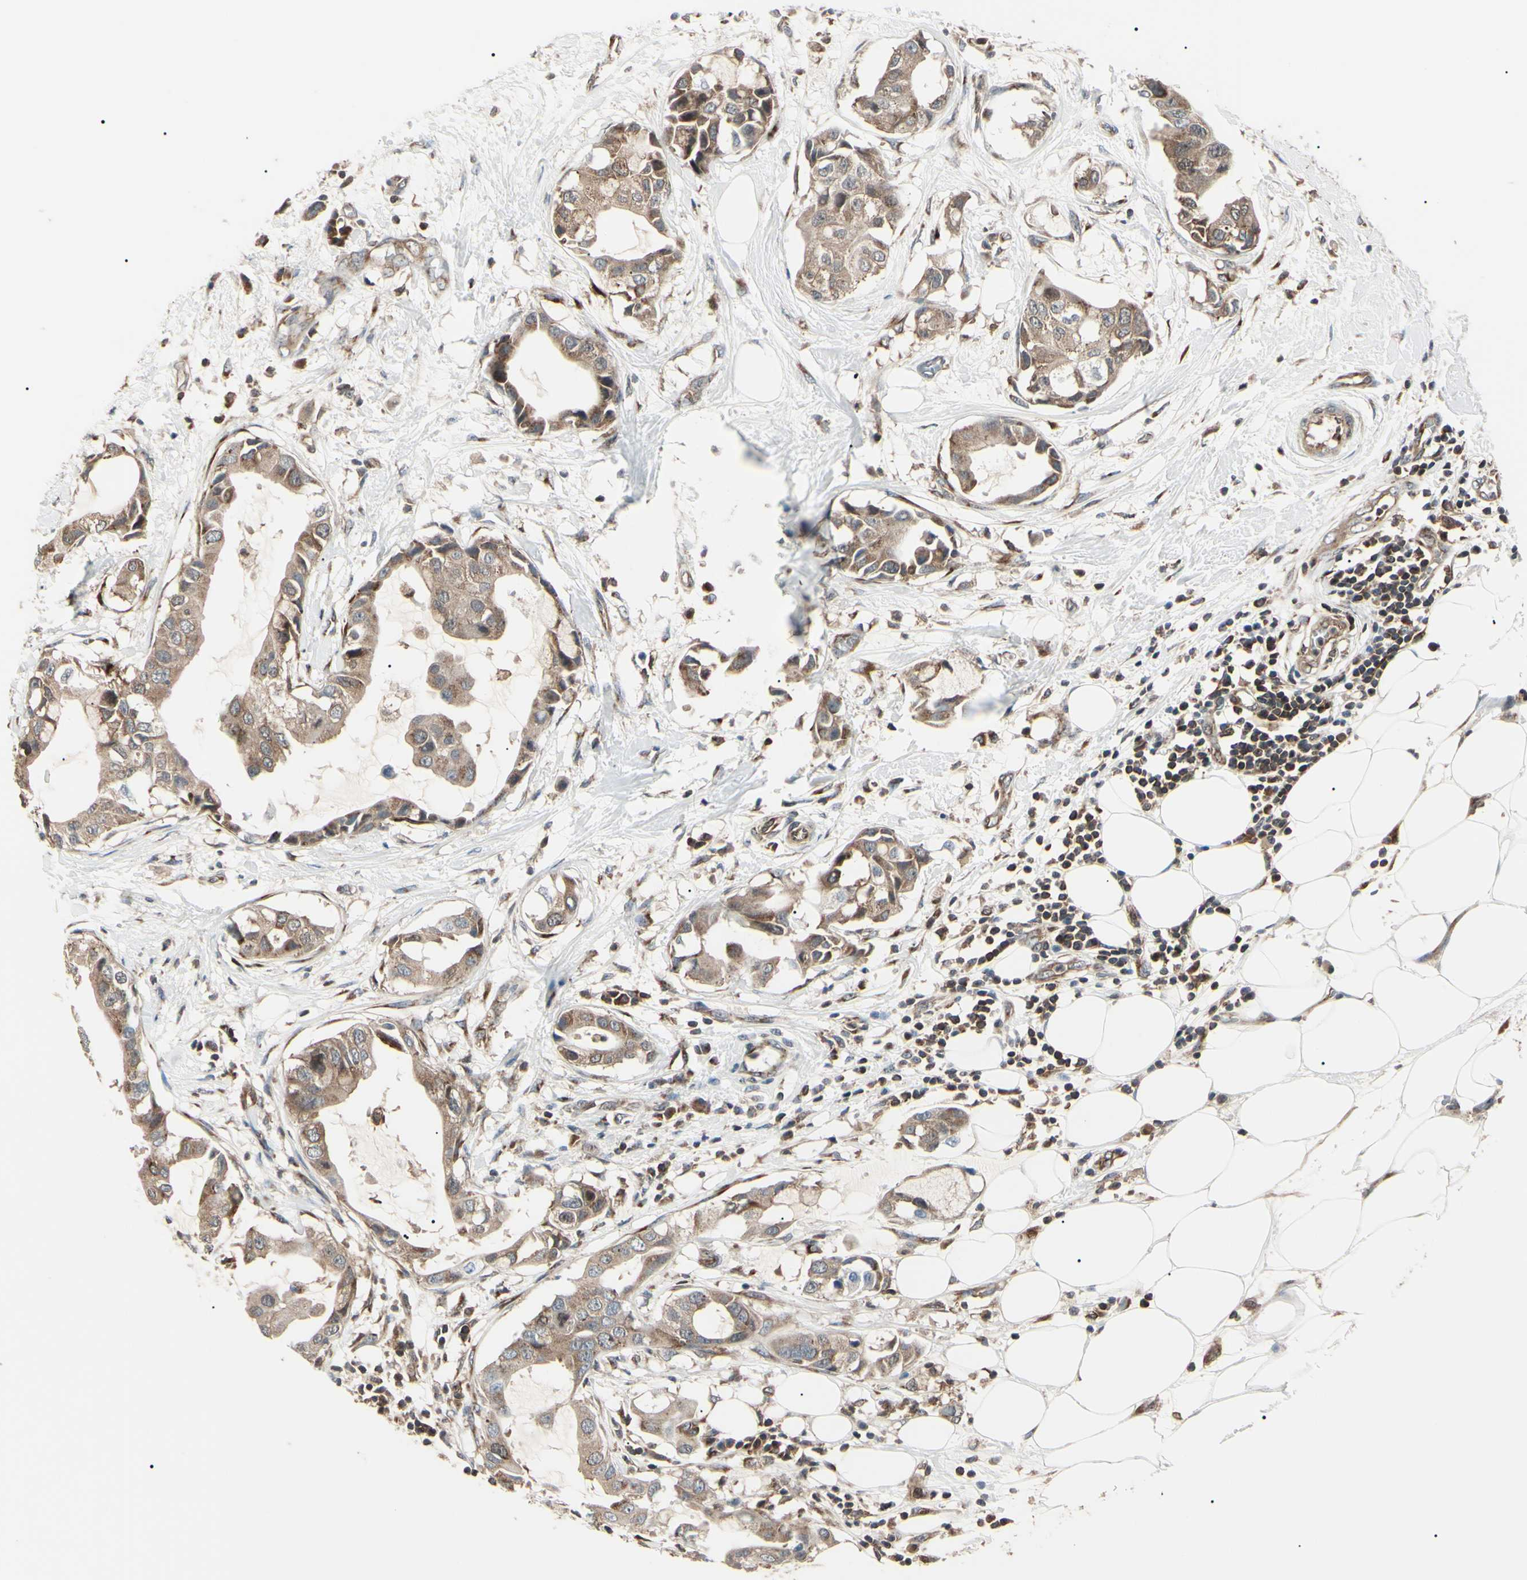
{"staining": {"intensity": "moderate", "quantity": "25%-75%", "location": "cytoplasmic/membranous"}, "tissue": "breast cancer", "cell_type": "Tumor cells", "image_type": "cancer", "snomed": [{"axis": "morphology", "description": "Duct carcinoma"}, {"axis": "topography", "description": "Breast"}], "caption": "Protein expression analysis of human breast cancer (infiltrating ductal carcinoma) reveals moderate cytoplasmic/membranous staining in approximately 25%-75% of tumor cells. (DAB (3,3'-diaminobenzidine) IHC, brown staining for protein, blue staining for nuclei).", "gene": "MAPRE1", "patient": {"sex": "female", "age": 40}}